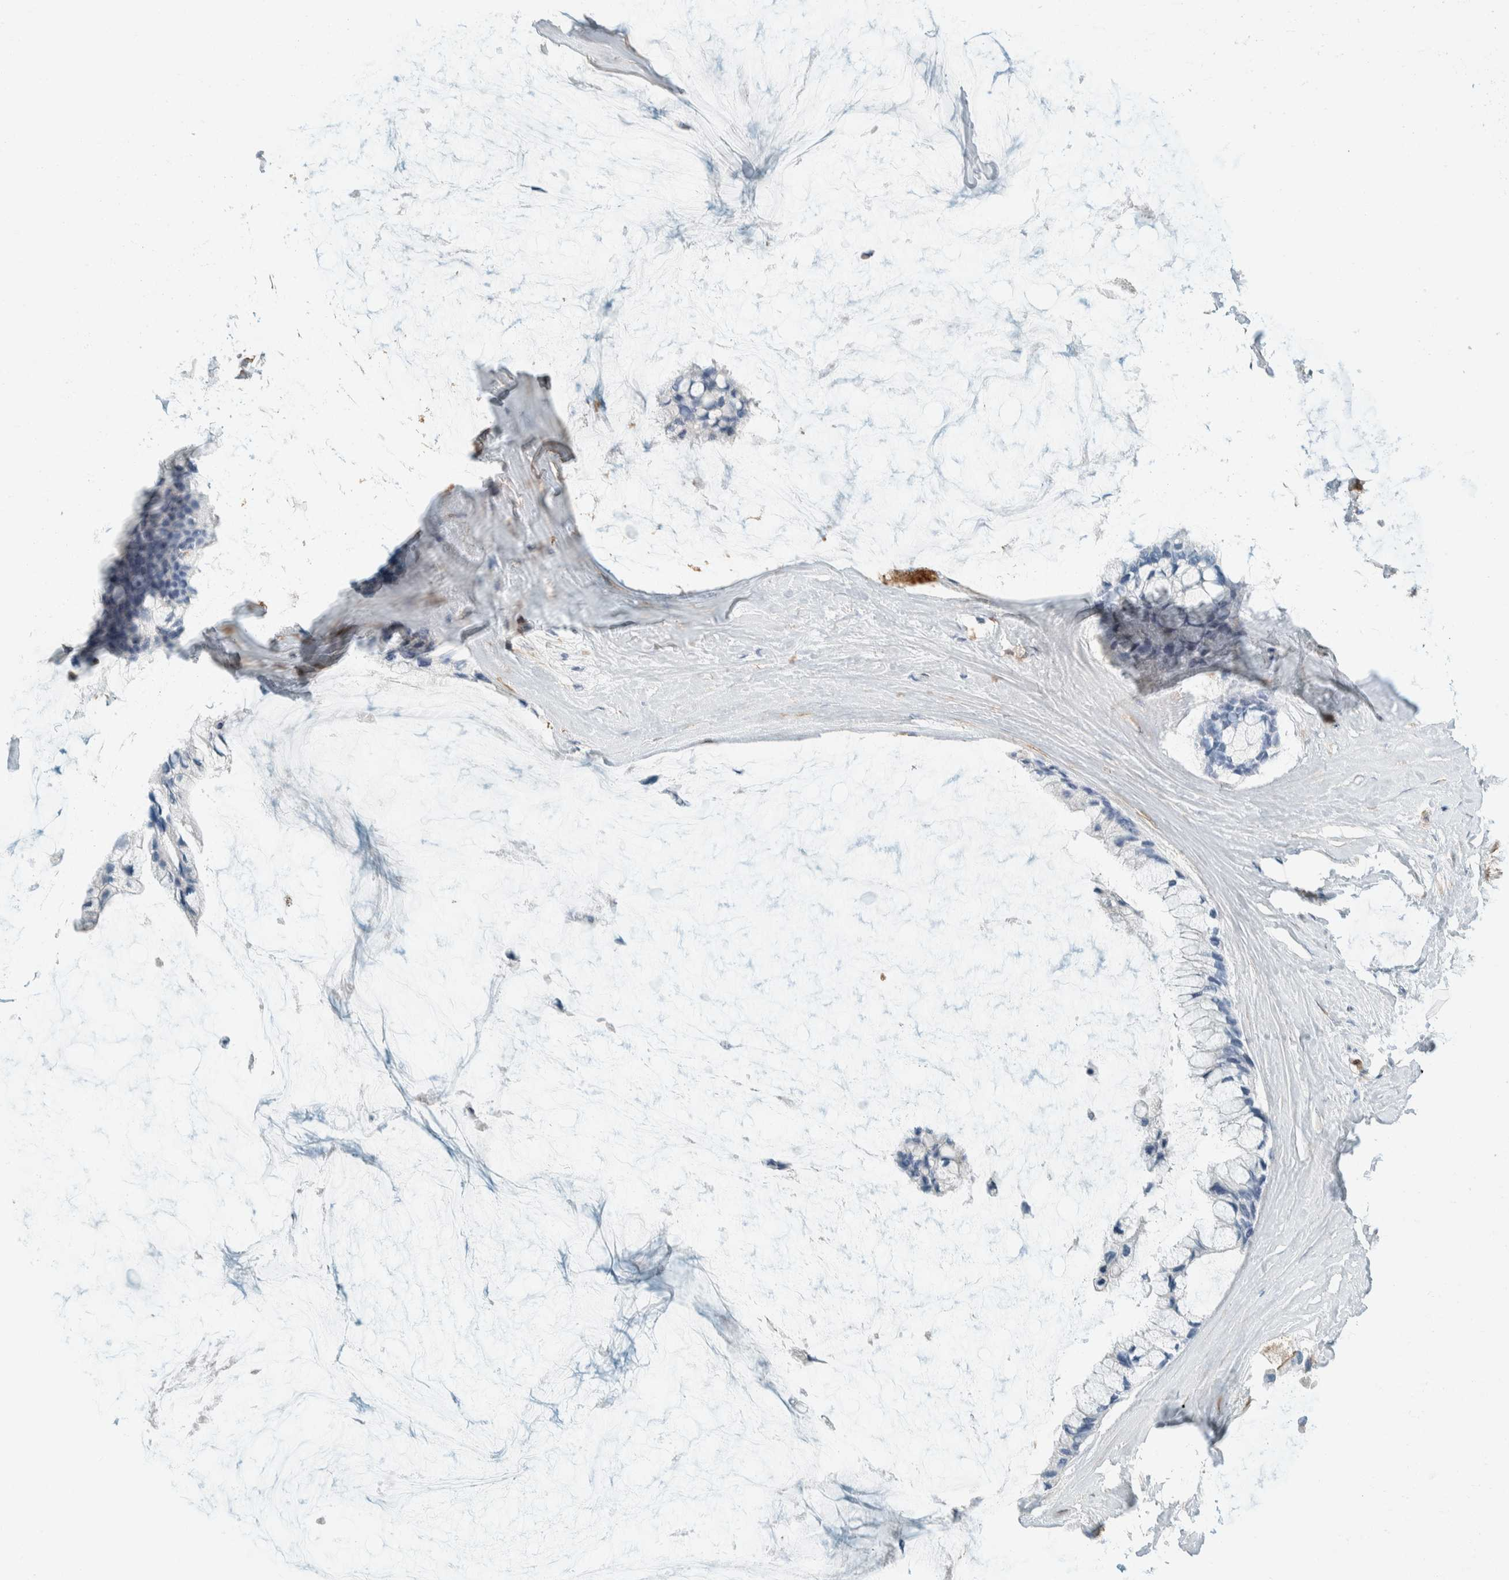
{"staining": {"intensity": "negative", "quantity": "none", "location": "none"}, "tissue": "ovarian cancer", "cell_type": "Tumor cells", "image_type": "cancer", "snomed": [{"axis": "morphology", "description": "Cystadenocarcinoma, mucinous, NOS"}, {"axis": "topography", "description": "Ovary"}], "caption": "The immunohistochemistry (IHC) image has no significant staining in tumor cells of mucinous cystadenocarcinoma (ovarian) tissue.", "gene": "NXN", "patient": {"sex": "female", "age": 39}}